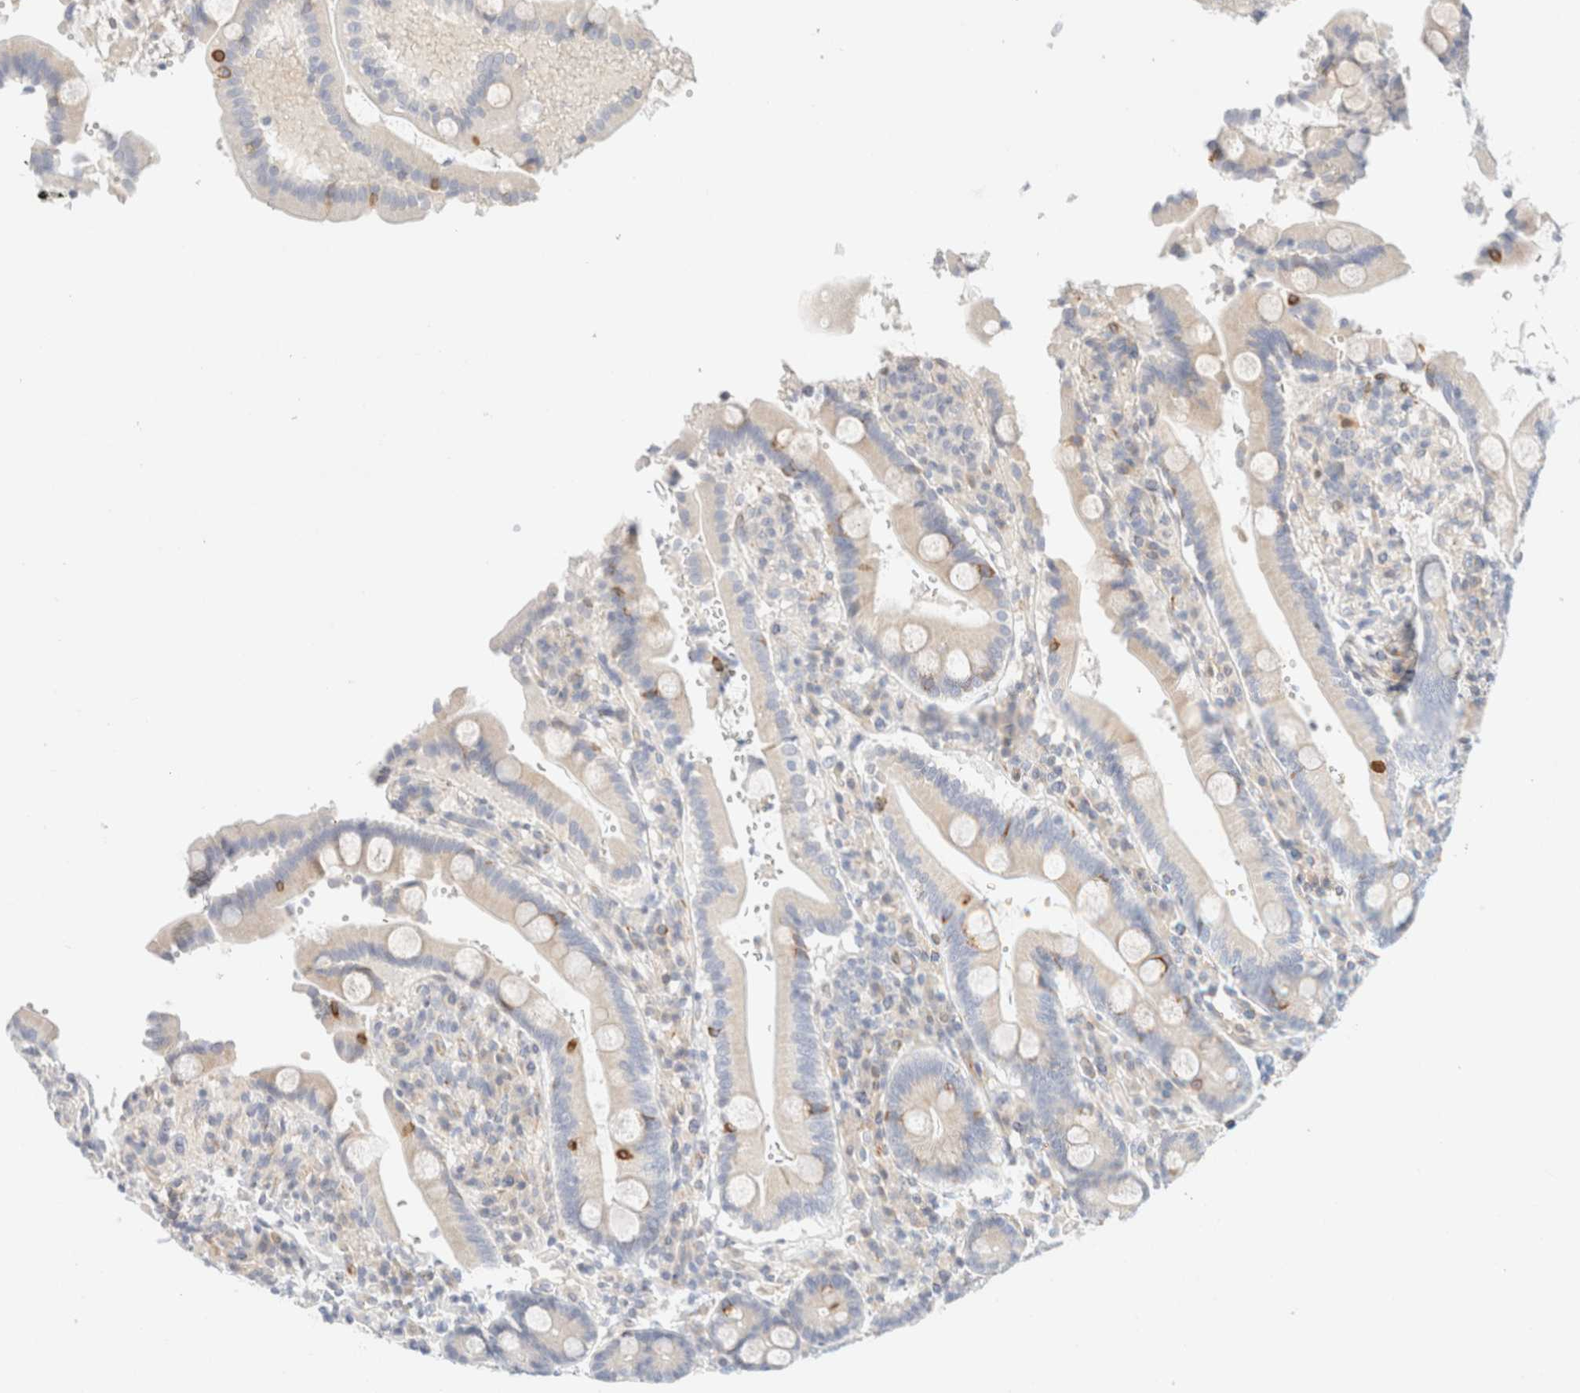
{"staining": {"intensity": "strong", "quantity": "<25%", "location": "cytoplasmic/membranous"}, "tissue": "duodenum", "cell_type": "Glandular cells", "image_type": "normal", "snomed": [{"axis": "morphology", "description": "Normal tissue, NOS"}, {"axis": "topography", "description": "Small intestine, NOS"}], "caption": "Brown immunohistochemical staining in unremarkable duodenum exhibits strong cytoplasmic/membranous expression in about <25% of glandular cells. (brown staining indicates protein expression, while blue staining denotes nuclei).", "gene": "SLC25A48", "patient": {"sex": "female", "age": 71}}